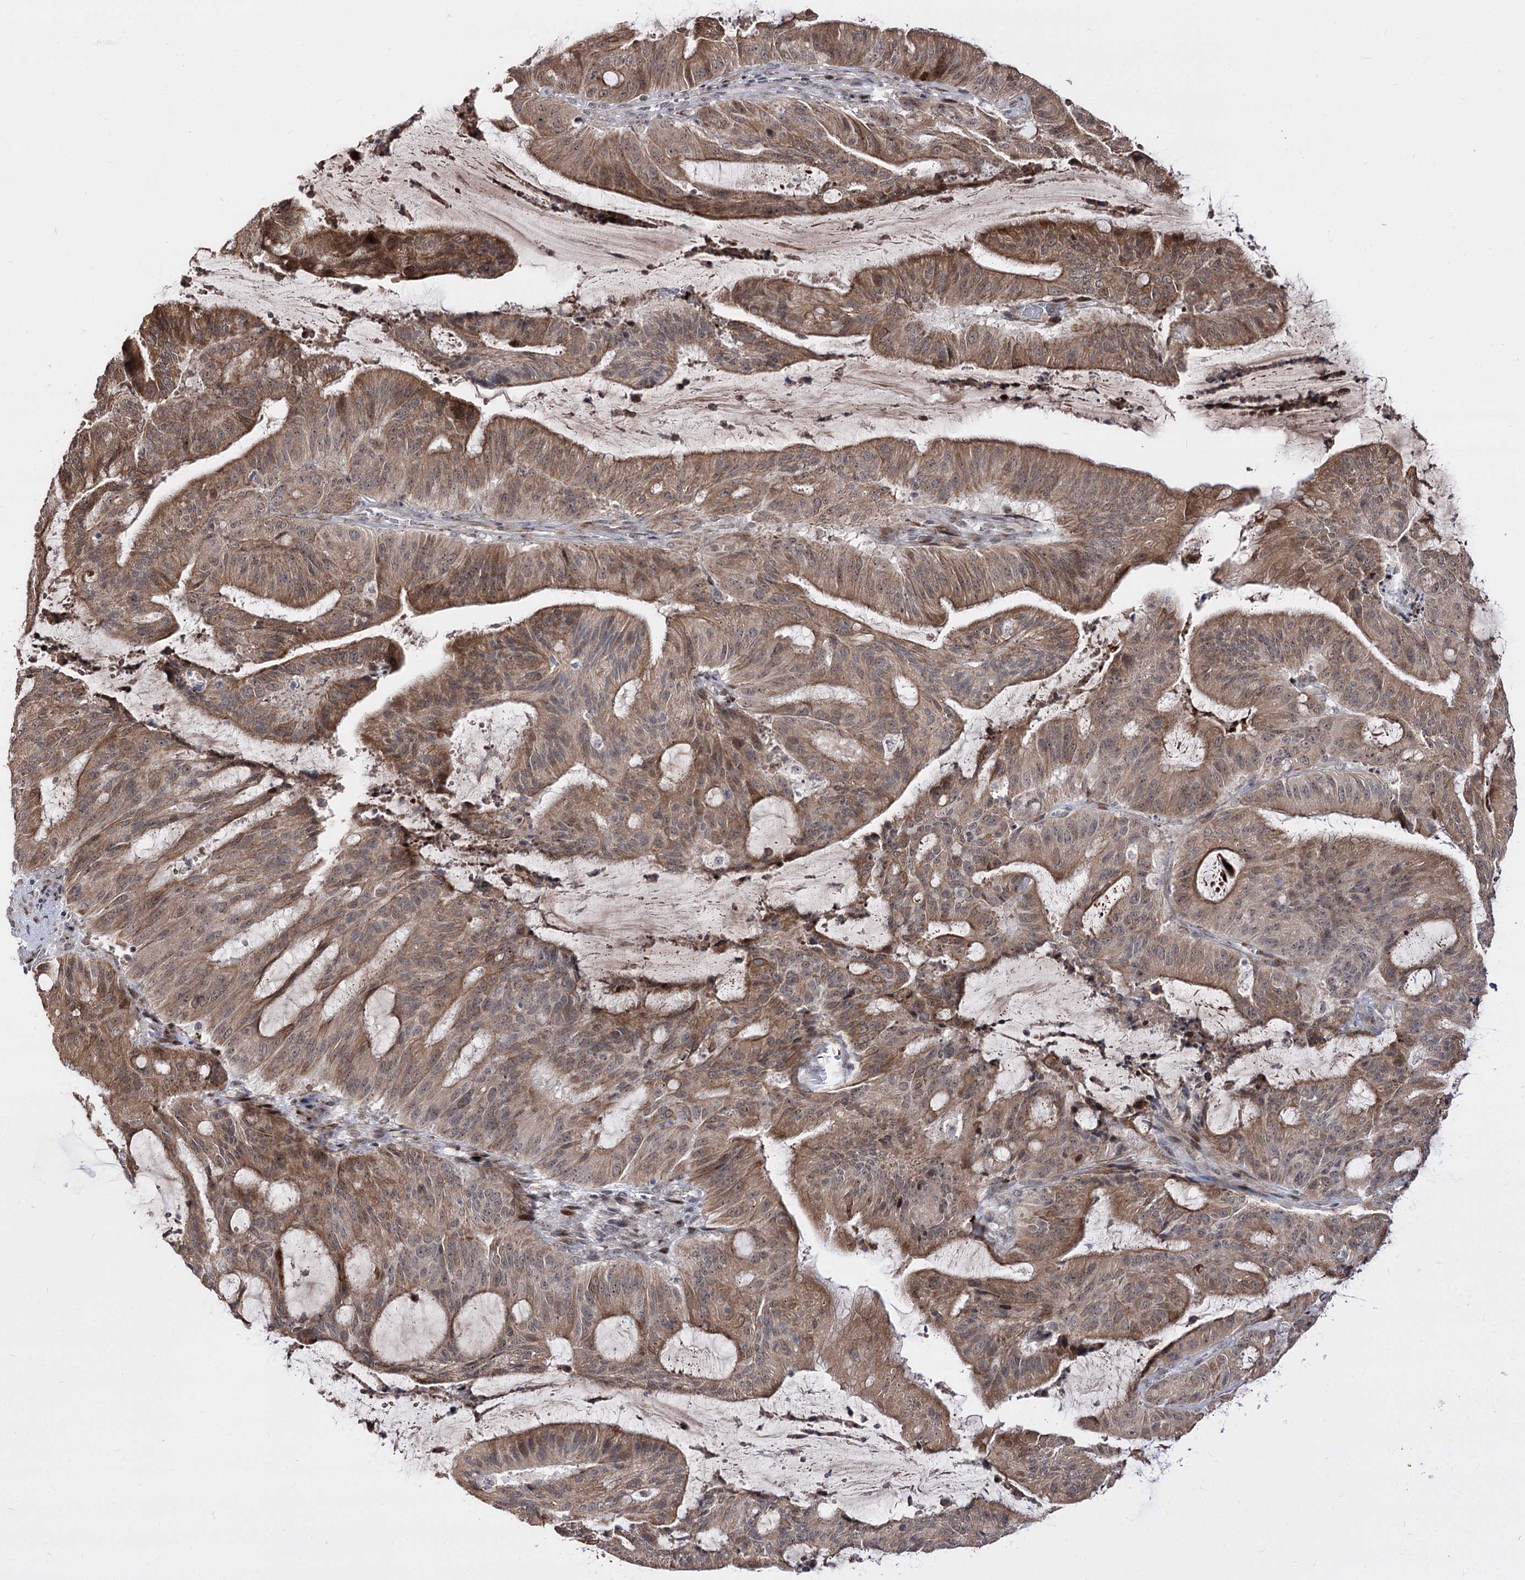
{"staining": {"intensity": "moderate", "quantity": ">75%", "location": "cytoplasmic/membranous"}, "tissue": "liver cancer", "cell_type": "Tumor cells", "image_type": "cancer", "snomed": [{"axis": "morphology", "description": "Normal tissue, NOS"}, {"axis": "morphology", "description": "Cholangiocarcinoma"}, {"axis": "topography", "description": "Liver"}, {"axis": "topography", "description": "Peripheral nerve tissue"}], "caption": "A high-resolution micrograph shows immunohistochemistry staining of liver cholangiocarcinoma, which reveals moderate cytoplasmic/membranous expression in about >75% of tumor cells. Nuclei are stained in blue.", "gene": "STOX1", "patient": {"sex": "female", "age": 73}}